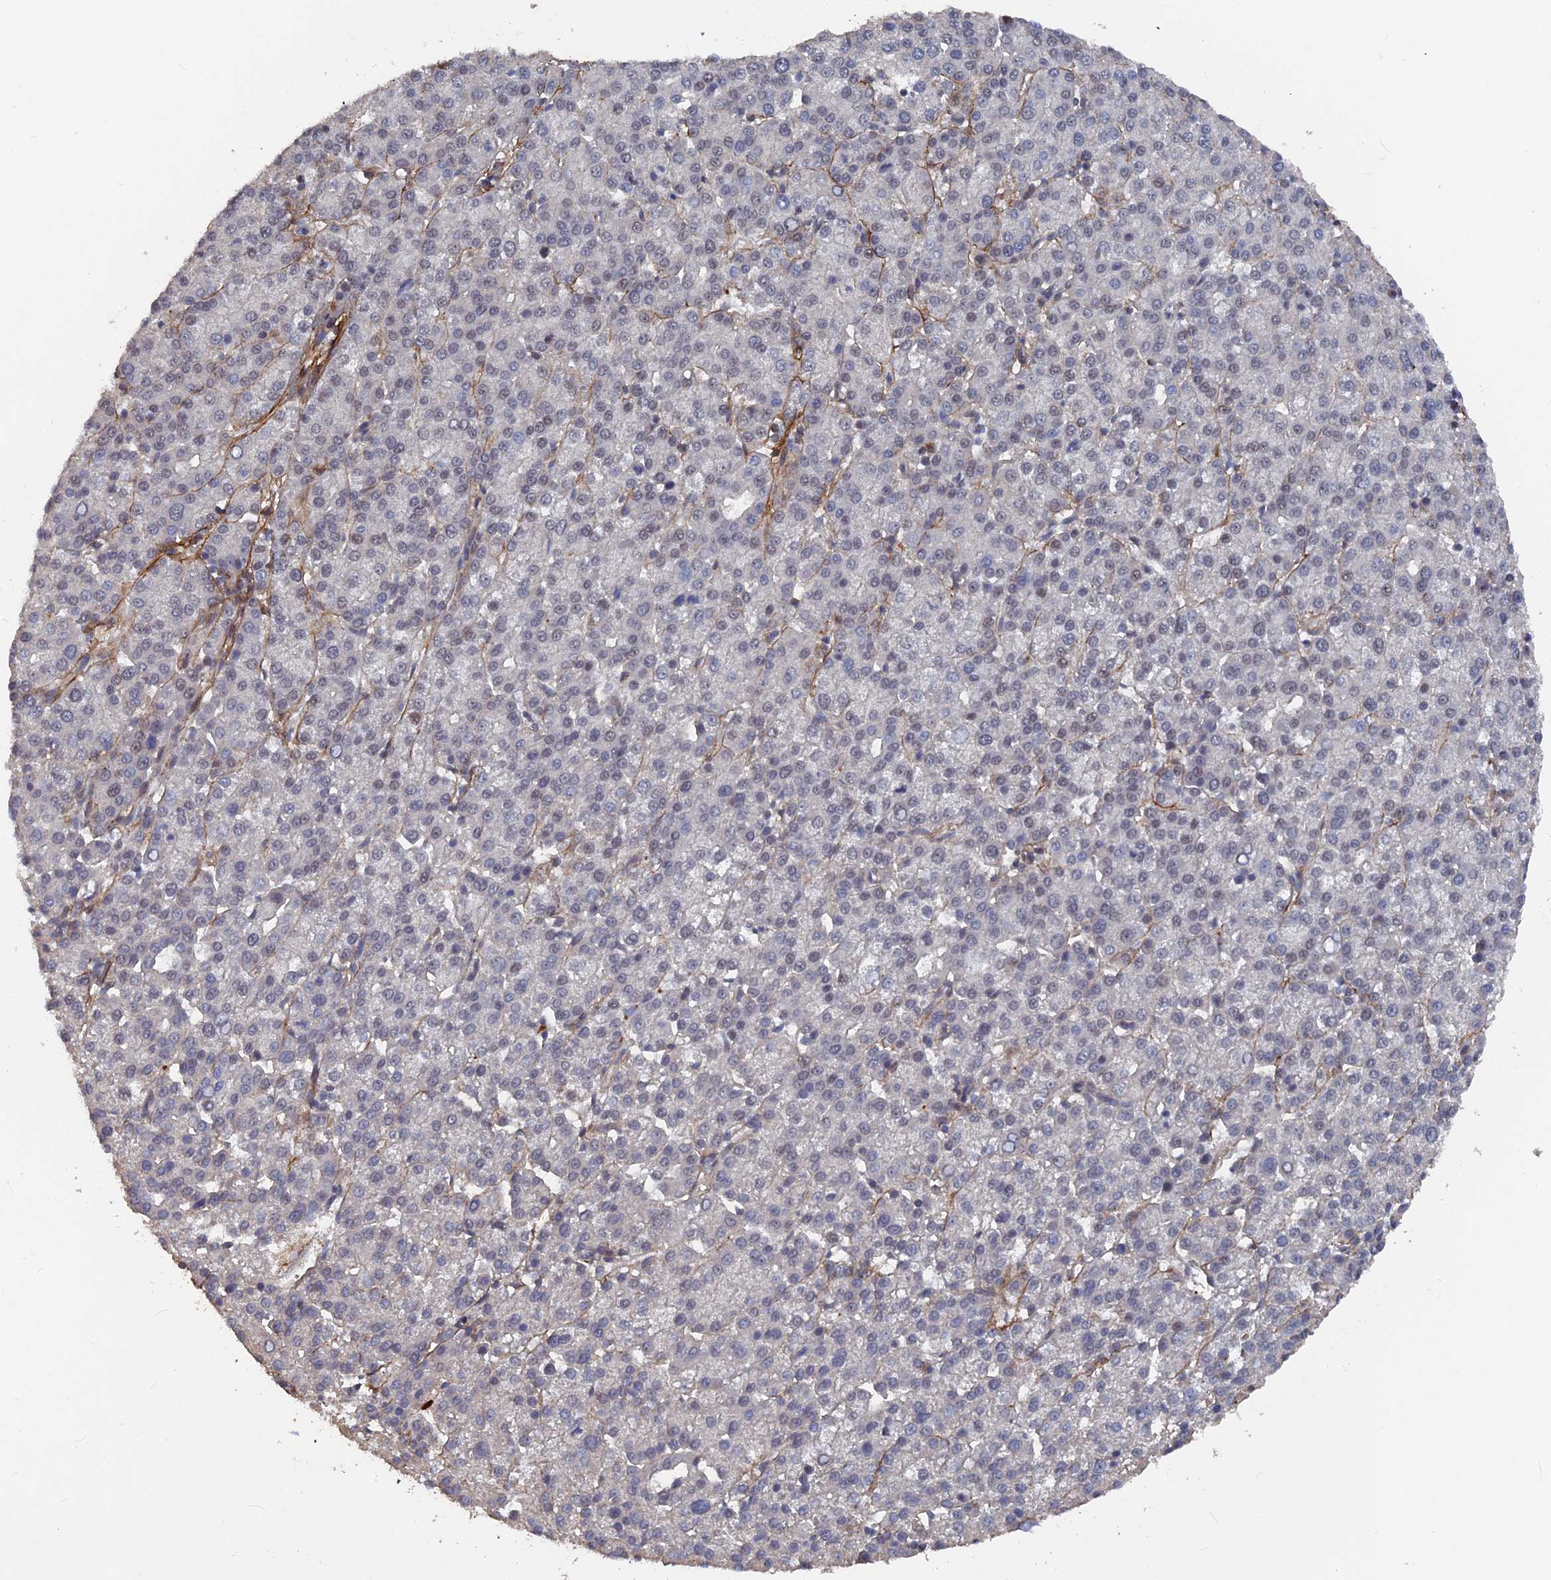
{"staining": {"intensity": "negative", "quantity": "none", "location": "none"}, "tissue": "liver cancer", "cell_type": "Tumor cells", "image_type": "cancer", "snomed": [{"axis": "morphology", "description": "Carcinoma, Hepatocellular, NOS"}, {"axis": "topography", "description": "Liver"}], "caption": "Immunohistochemistry of liver cancer (hepatocellular carcinoma) demonstrates no positivity in tumor cells.", "gene": "SH3D21", "patient": {"sex": "female", "age": 58}}